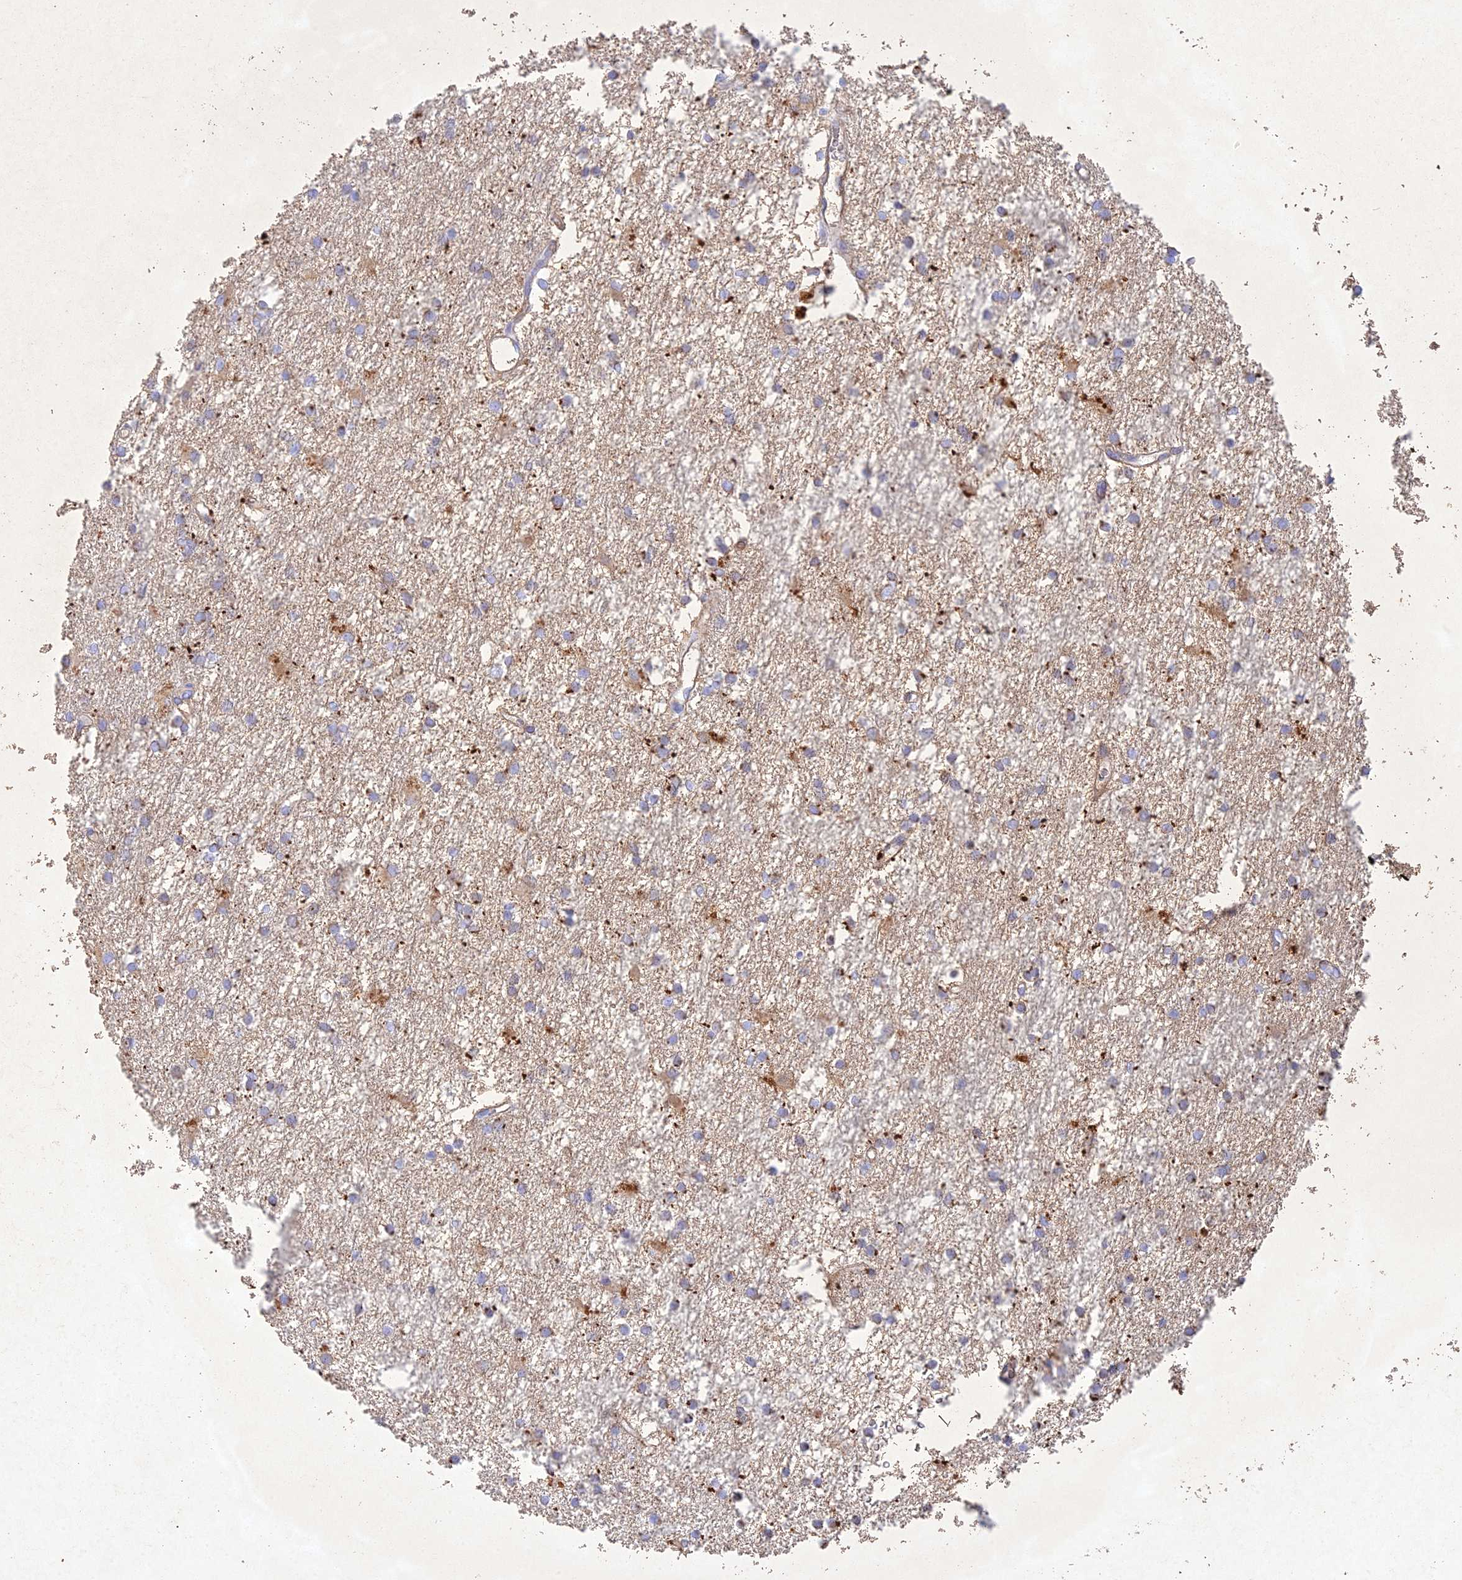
{"staining": {"intensity": "moderate", "quantity": "<25%", "location": "cytoplasmic/membranous"}, "tissue": "glioma", "cell_type": "Tumor cells", "image_type": "cancer", "snomed": [{"axis": "morphology", "description": "Glioma, malignant, High grade"}, {"axis": "topography", "description": "Brain"}], "caption": "Protein expression analysis of malignant high-grade glioma reveals moderate cytoplasmic/membranous expression in about <25% of tumor cells.", "gene": "NDUFV1", "patient": {"sex": "male", "age": 77}}